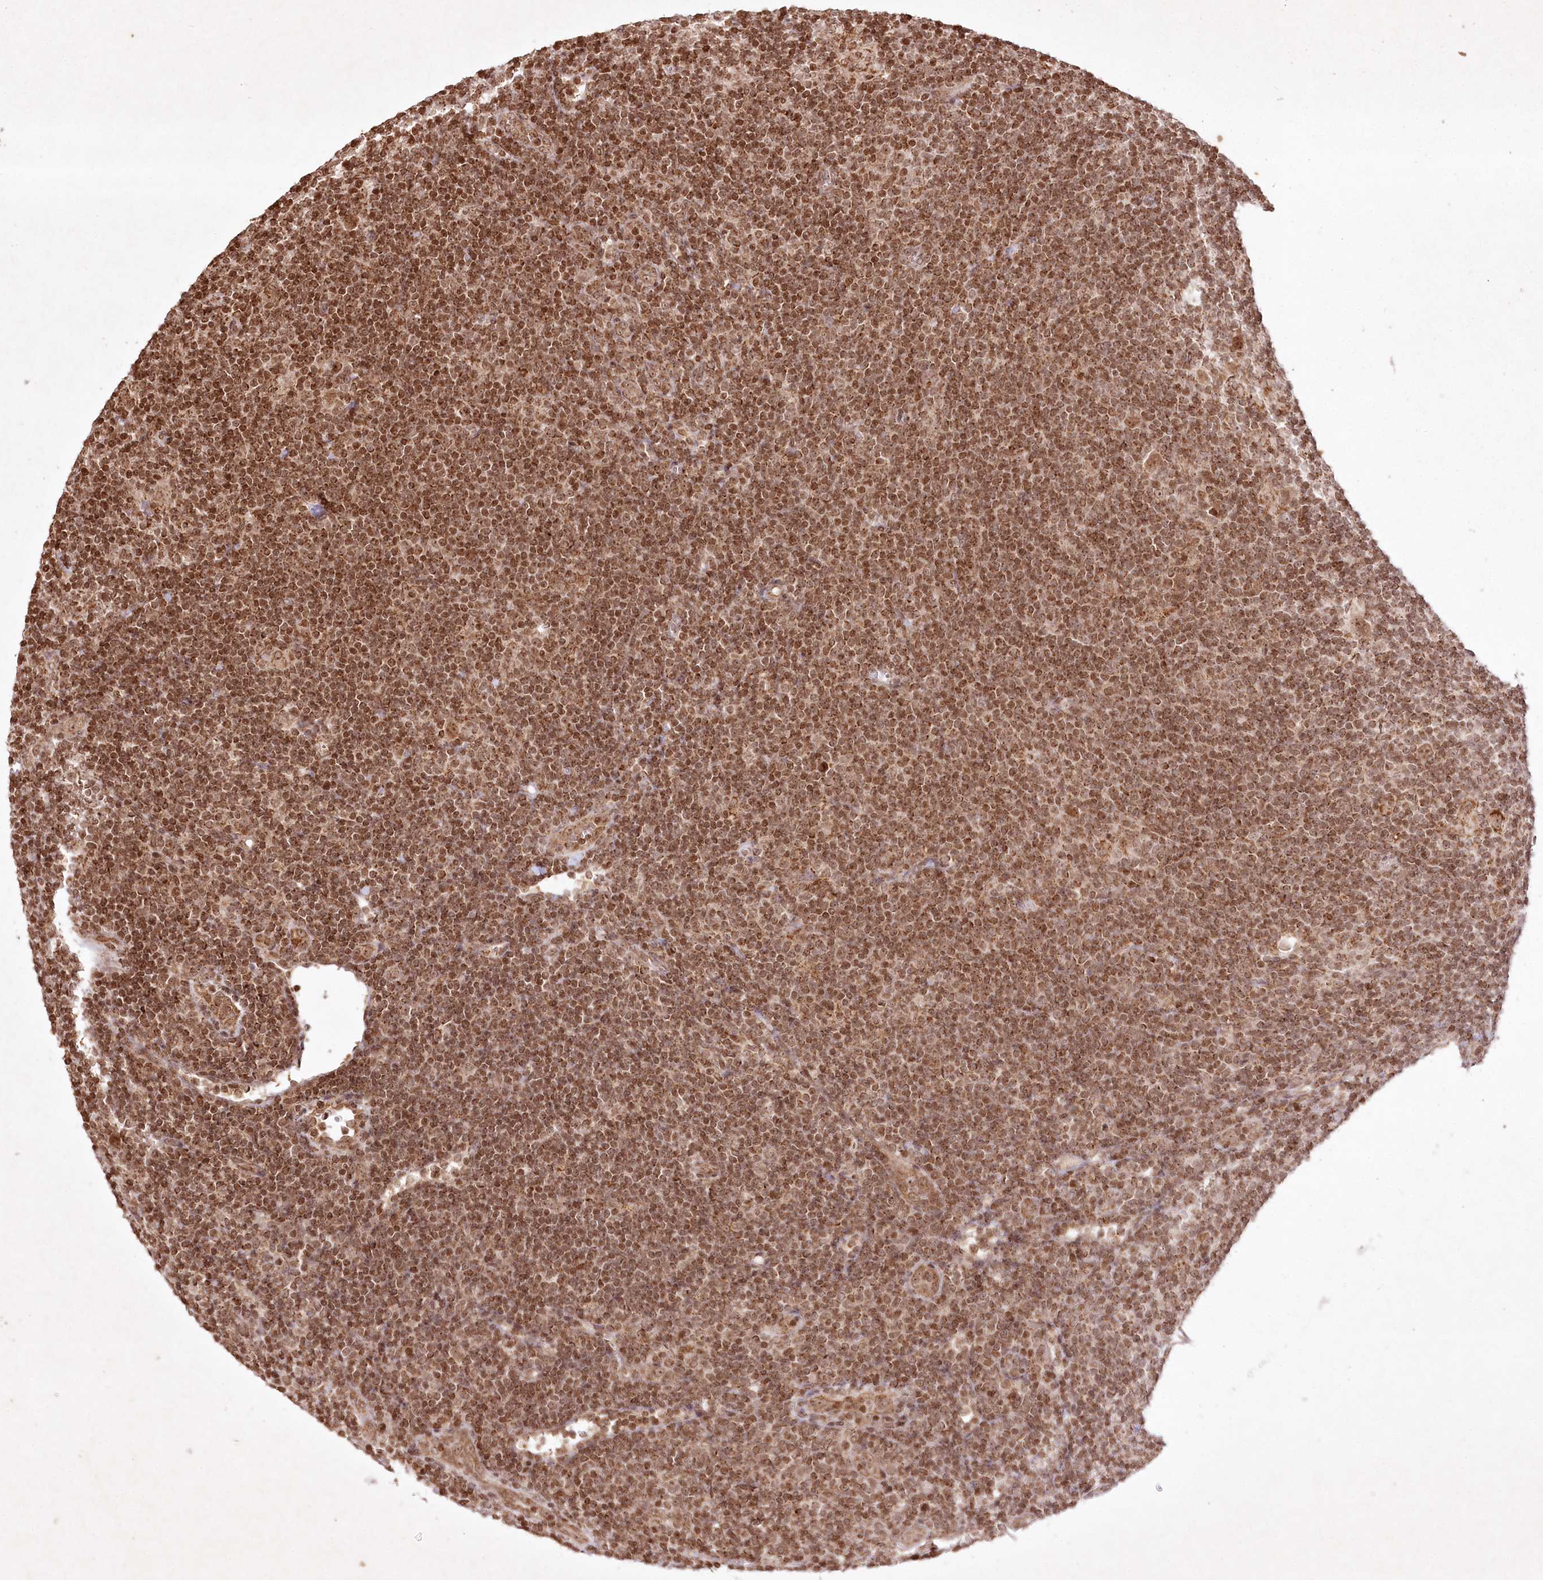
{"staining": {"intensity": "moderate", "quantity": ">75%", "location": "nuclear"}, "tissue": "lymphoma", "cell_type": "Tumor cells", "image_type": "cancer", "snomed": [{"axis": "morphology", "description": "Hodgkin's disease, NOS"}, {"axis": "topography", "description": "Lymph node"}], "caption": "Immunohistochemical staining of human lymphoma displays medium levels of moderate nuclear staining in approximately >75% of tumor cells.", "gene": "CARM1", "patient": {"sex": "female", "age": 57}}